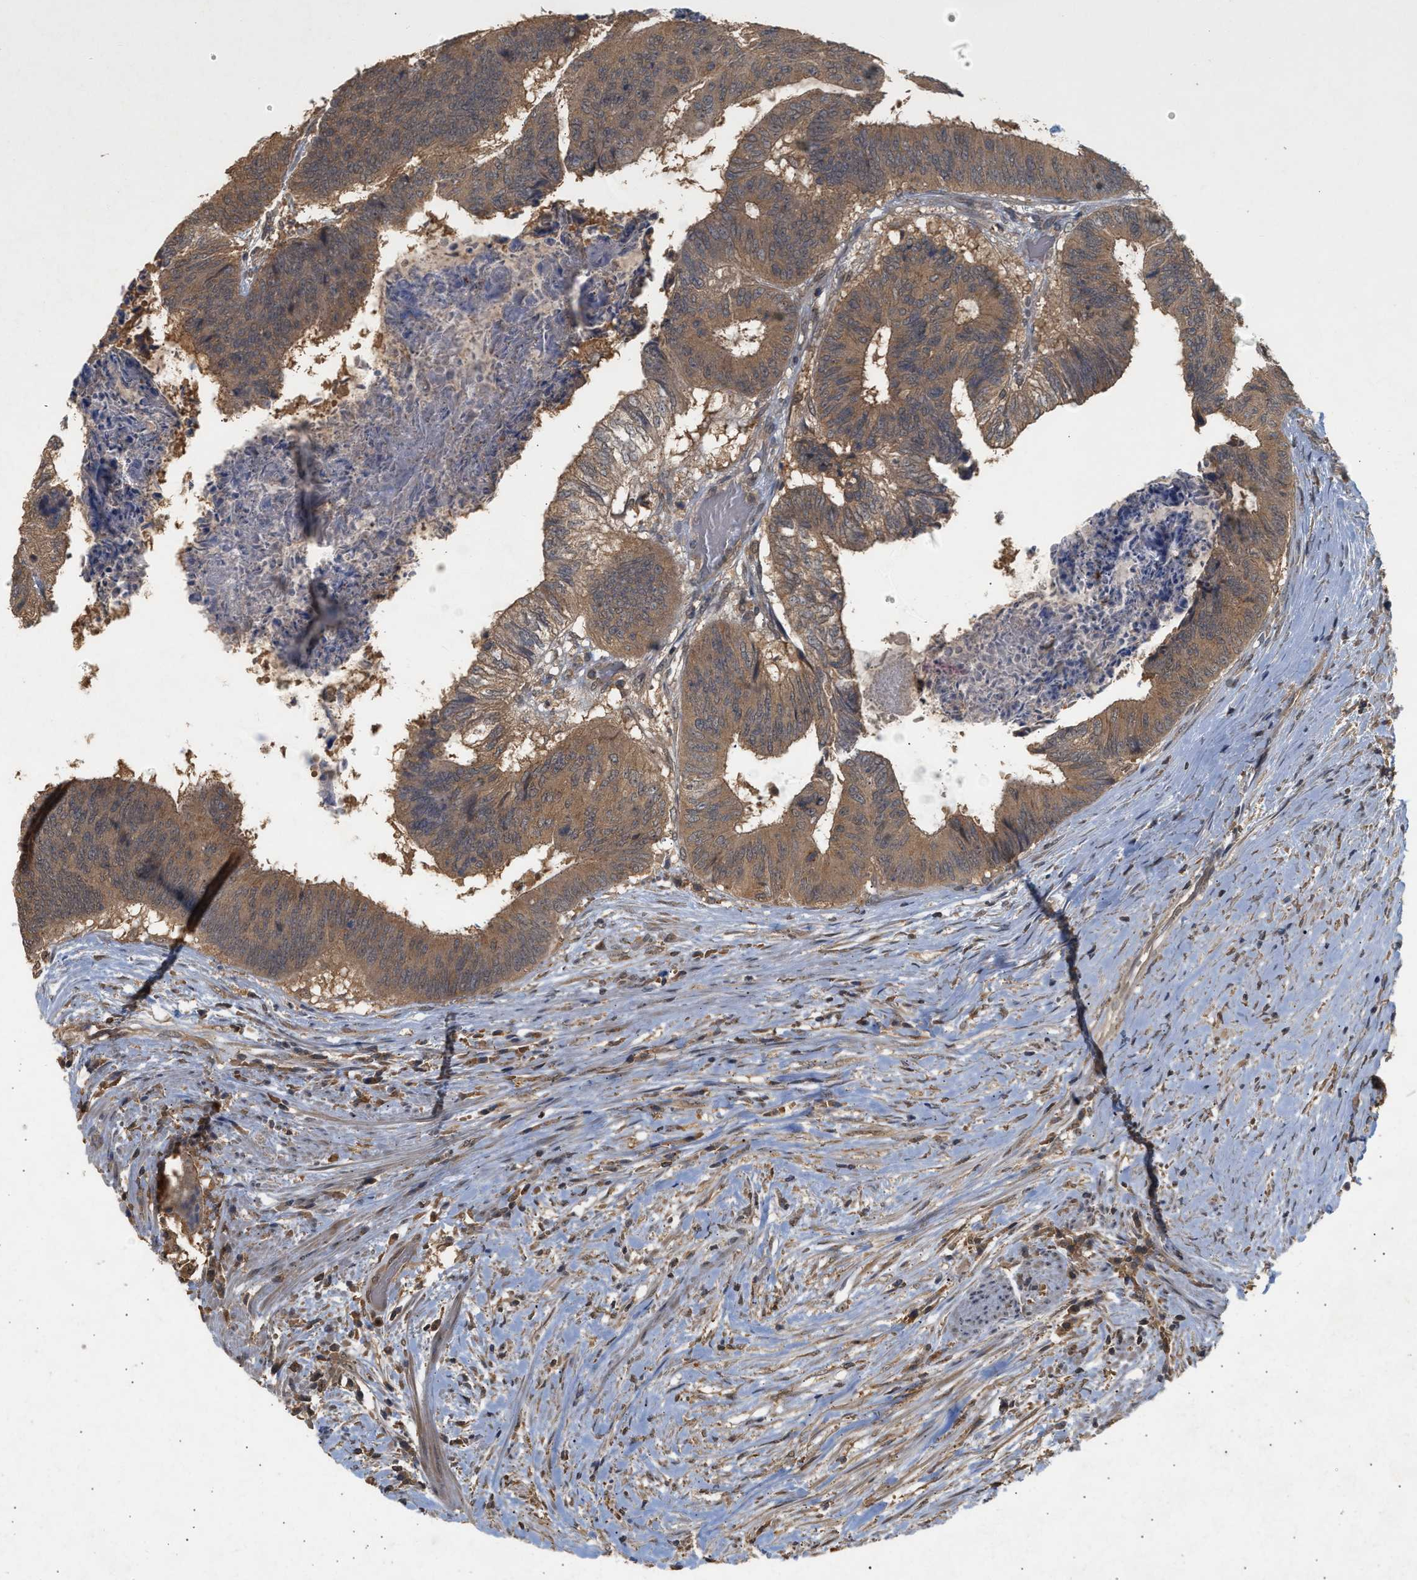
{"staining": {"intensity": "moderate", "quantity": ">75%", "location": "cytoplasmic/membranous"}, "tissue": "colorectal cancer", "cell_type": "Tumor cells", "image_type": "cancer", "snomed": [{"axis": "morphology", "description": "Adenocarcinoma, NOS"}, {"axis": "topography", "description": "Rectum"}], "caption": "Protein staining reveals moderate cytoplasmic/membranous positivity in approximately >75% of tumor cells in colorectal cancer. (Stains: DAB (3,3'-diaminobenzidine) in brown, nuclei in blue, Microscopy: brightfield microscopy at high magnification).", "gene": "FITM1", "patient": {"sex": "male", "age": 72}}